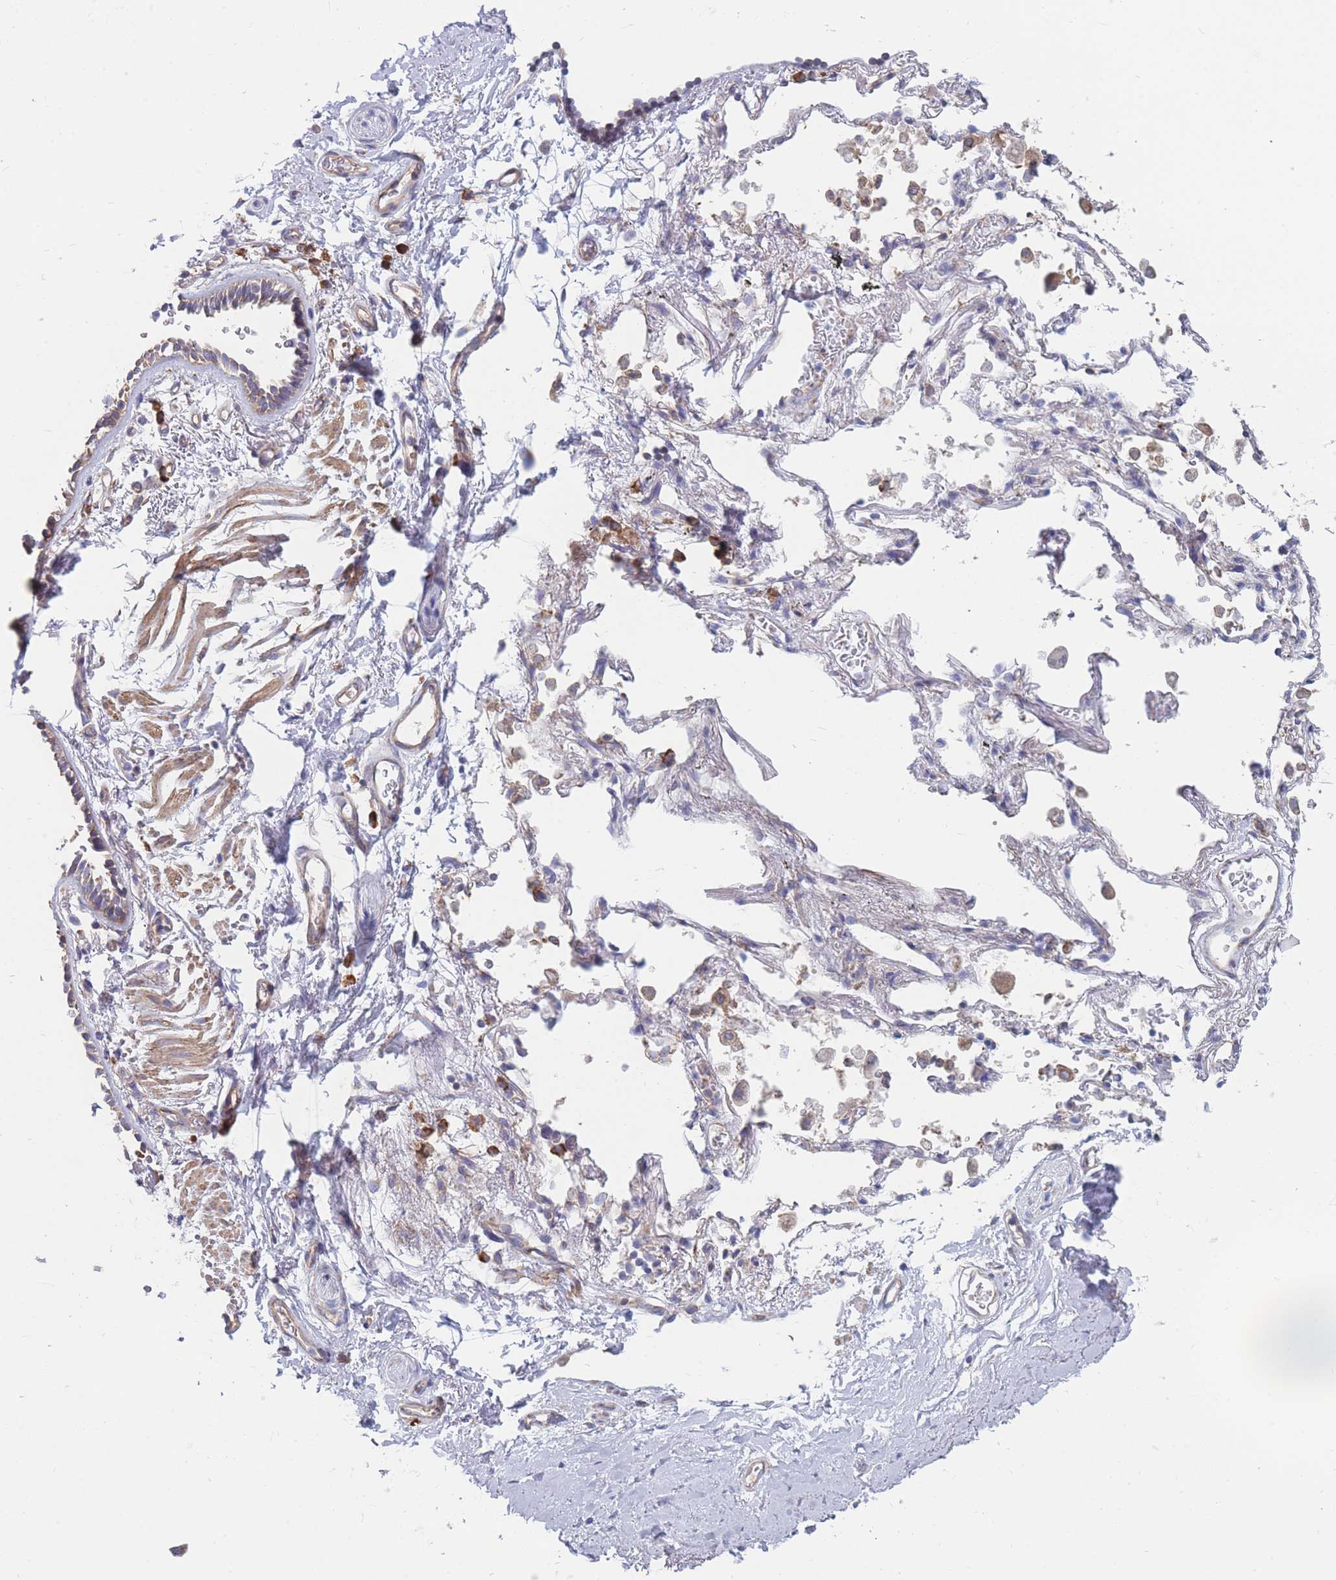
{"staining": {"intensity": "negative", "quantity": "none", "location": "none"}, "tissue": "soft tissue", "cell_type": "Fibroblasts", "image_type": "normal", "snomed": [{"axis": "morphology", "description": "Normal tissue, NOS"}, {"axis": "topography", "description": "Cartilage tissue"}], "caption": "High magnification brightfield microscopy of benign soft tissue stained with DAB (3,3'-diaminobenzidine) (brown) and counterstained with hematoxylin (blue): fibroblasts show no significant expression. The staining is performed using DAB (3,3'-diaminobenzidine) brown chromogen with nuclei counter-stained in using hematoxylin.", "gene": "RPL8", "patient": {"sex": "male", "age": 73}}